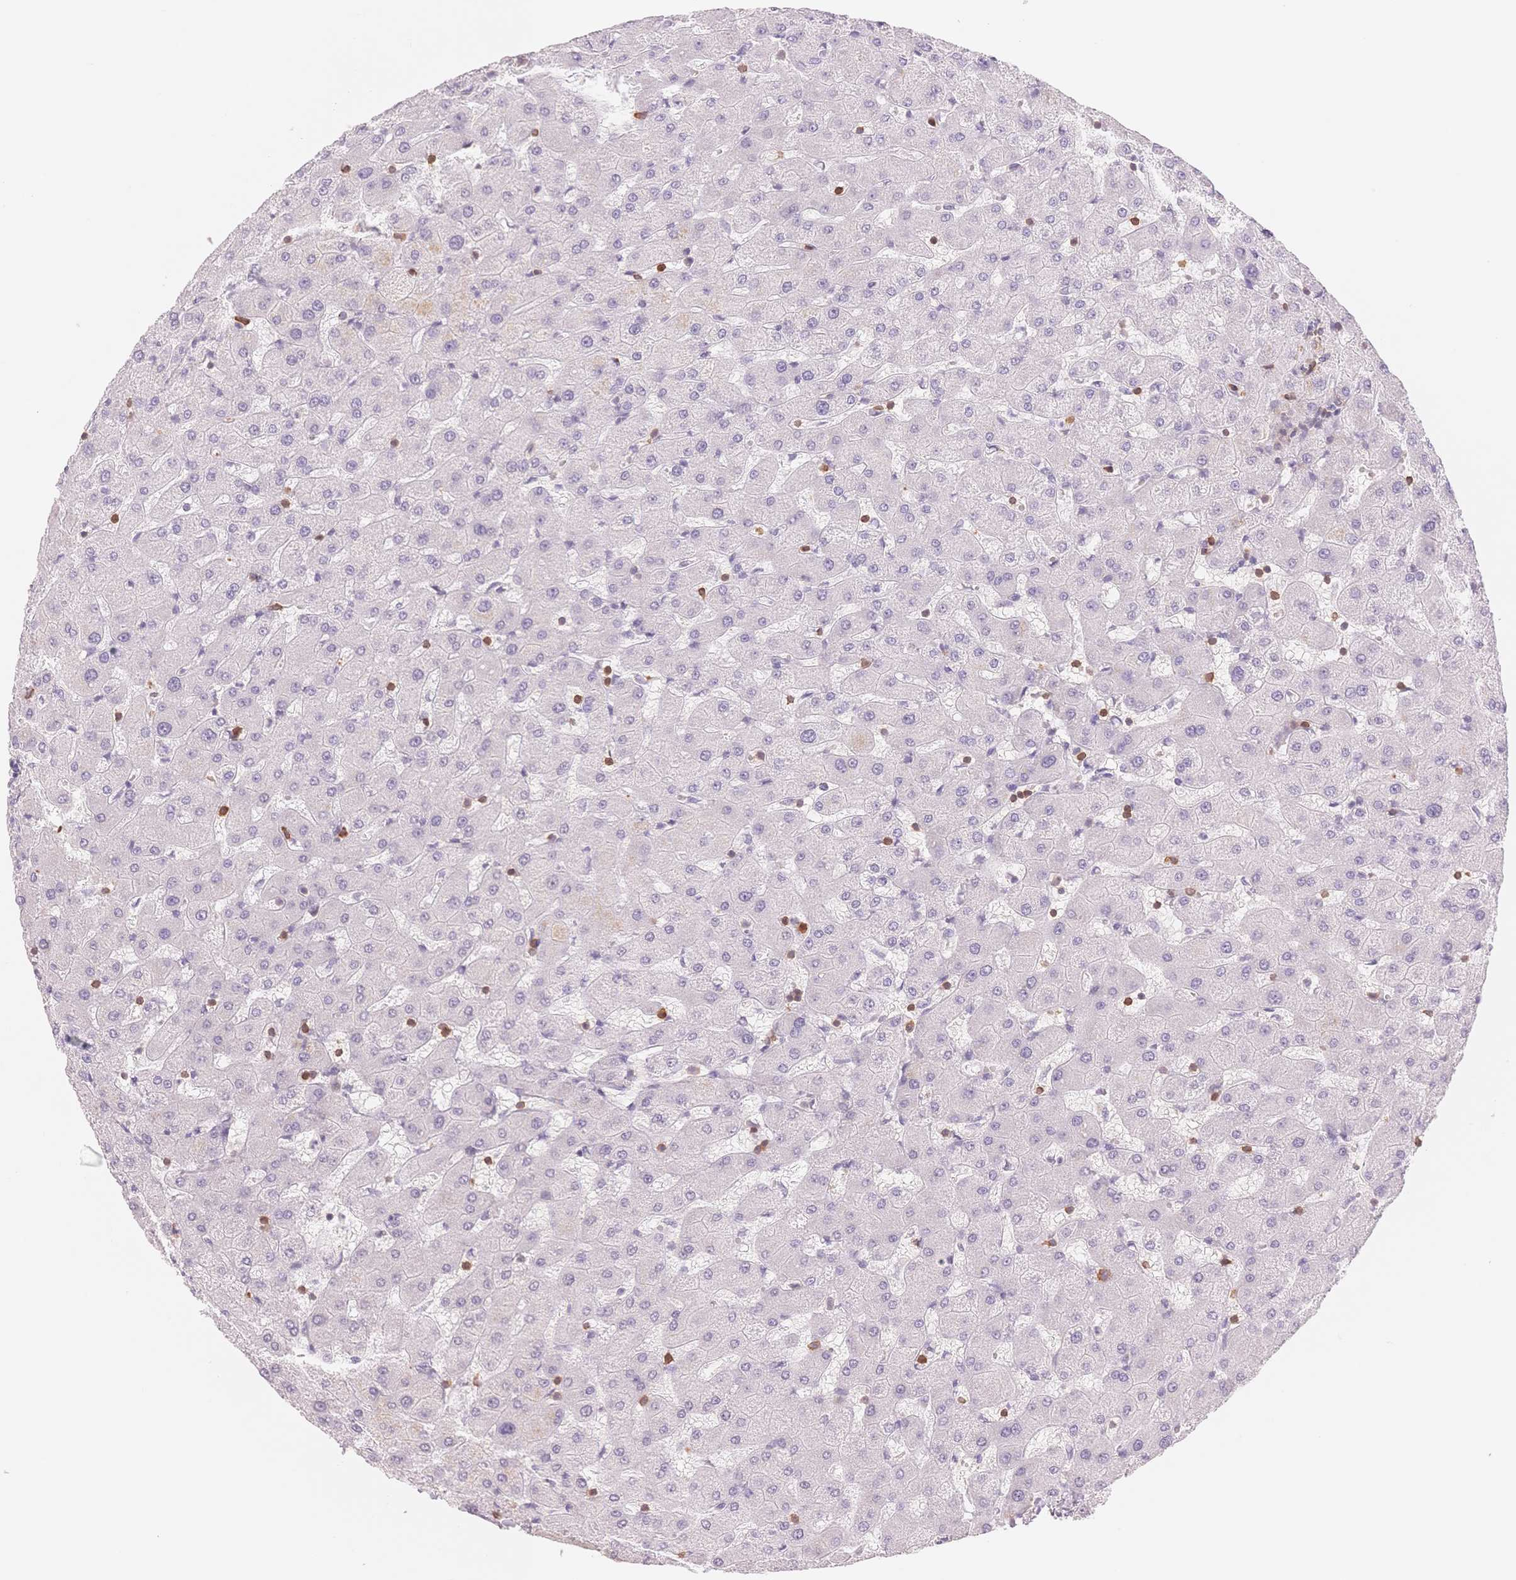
{"staining": {"intensity": "weak", "quantity": "25%-75%", "location": "cytoplasmic/membranous"}, "tissue": "liver", "cell_type": "Cholangiocytes", "image_type": "normal", "snomed": [{"axis": "morphology", "description": "Normal tissue, NOS"}, {"axis": "topography", "description": "Liver"}], "caption": "Human liver stained with a brown dye shows weak cytoplasmic/membranous positive expression in approximately 25%-75% of cholangiocytes.", "gene": "STK39", "patient": {"sex": "female", "age": 63}}